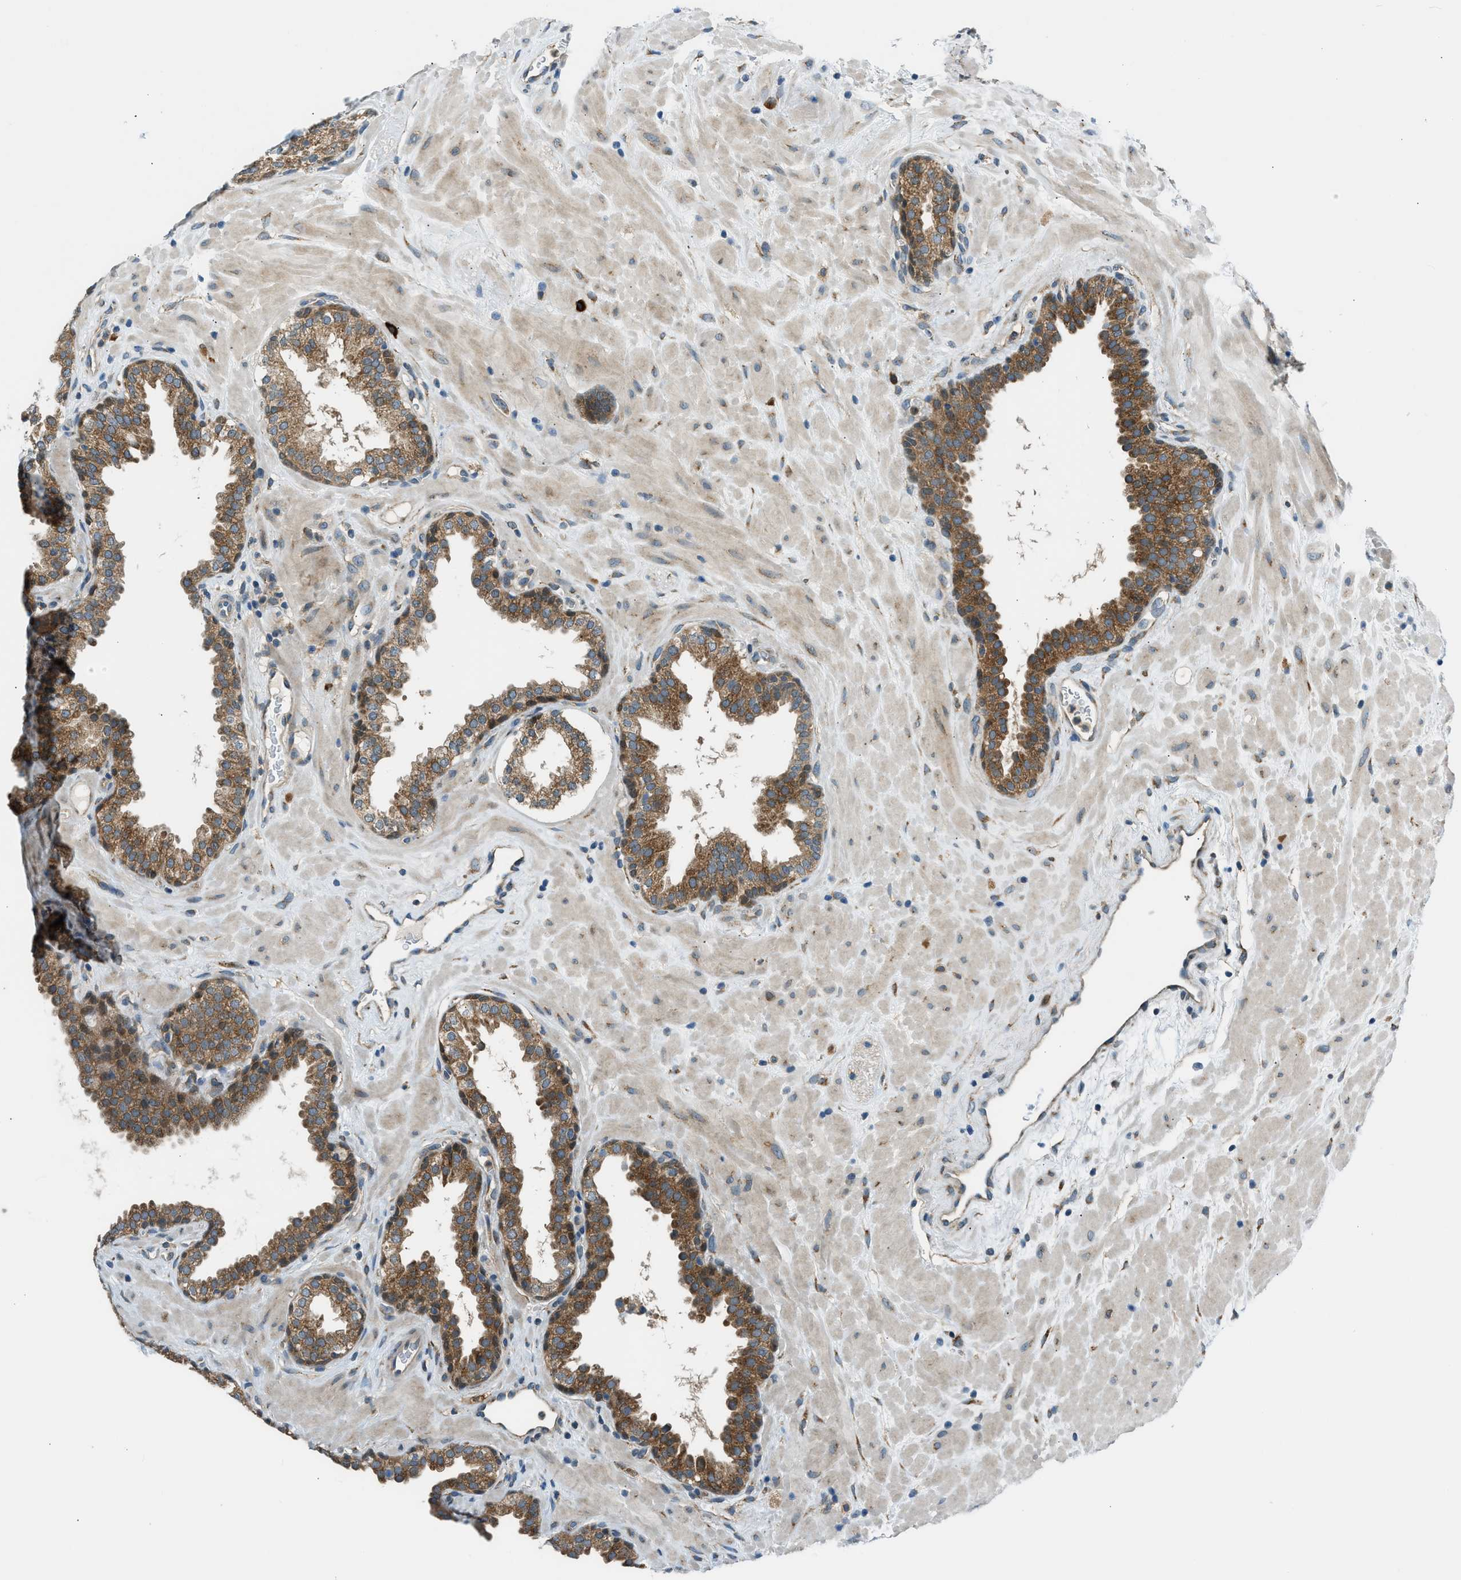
{"staining": {"intensity": "moderate", "quantity": ">75%", "location": "cytoplasmic/membranous"}, "tissue": "prostate", "cell_type": "Glandular cells", "image_type": "normal", "snomed": [{"axis": "morphology", "description": "Normal tissue, NOS"}, {"axis": "topography", "description": "Prostate"}], "caption": "Moderate cytoplasmic/membranous expression for a protein is appreciated in about >75% of glandular cells of normal prostate using IHC.", "gene": "EDARADD", "patient": {"sex": "male", "age": 51}}